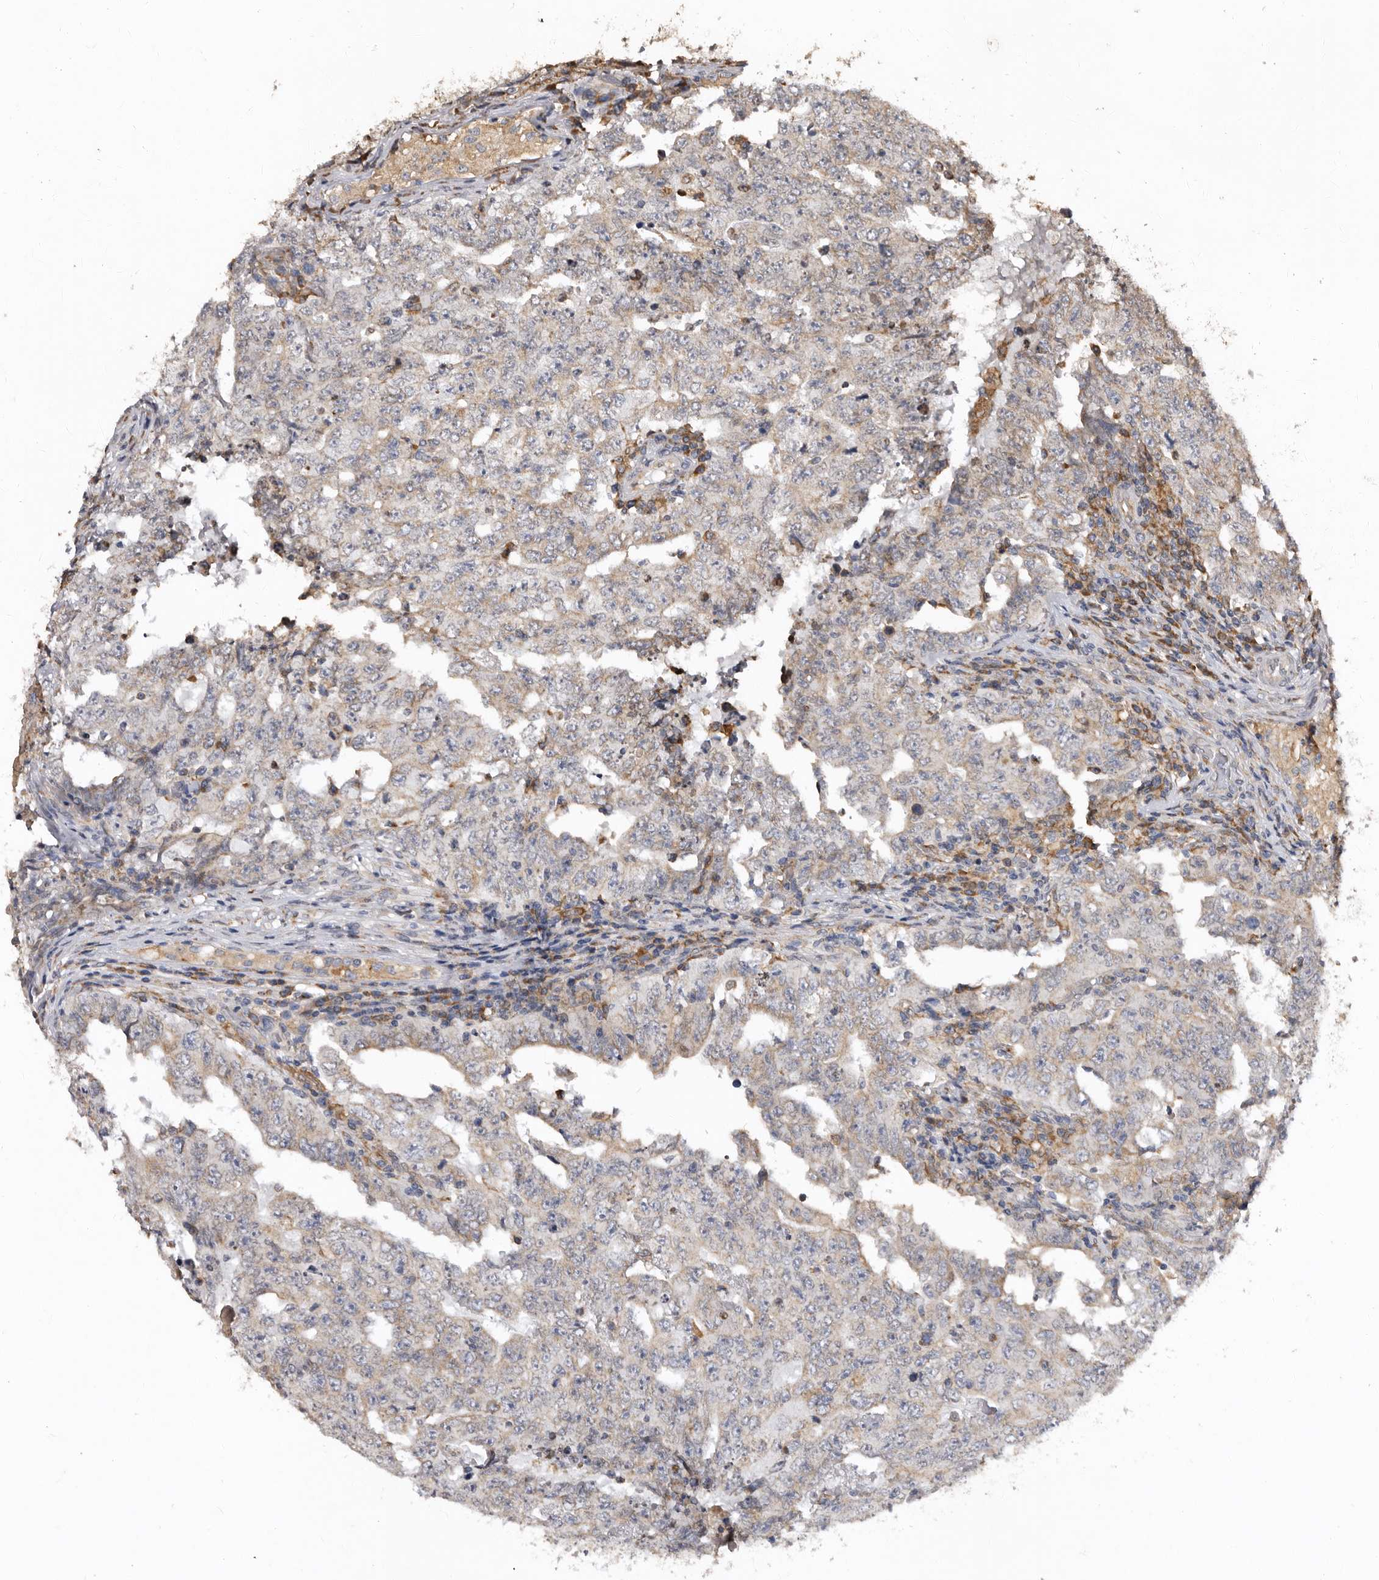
{"staining": {"intensity": "negative", "quantity": "none", "location": "none"}, "tissue": "testis cancer", "cell_type": "Tumor cells", "image_type": "cancer", "snomed": [{"axis": "morphology", "description": "Carcinoma, Embryonal, NOS"}, {"axis": "topography", "description": "Testis"}], "caption": "Tumor cells show no significant expression in testis embryonal carcinoma.", "gene": "INKA2", "patient": {"sex": "male", "age": 26}}